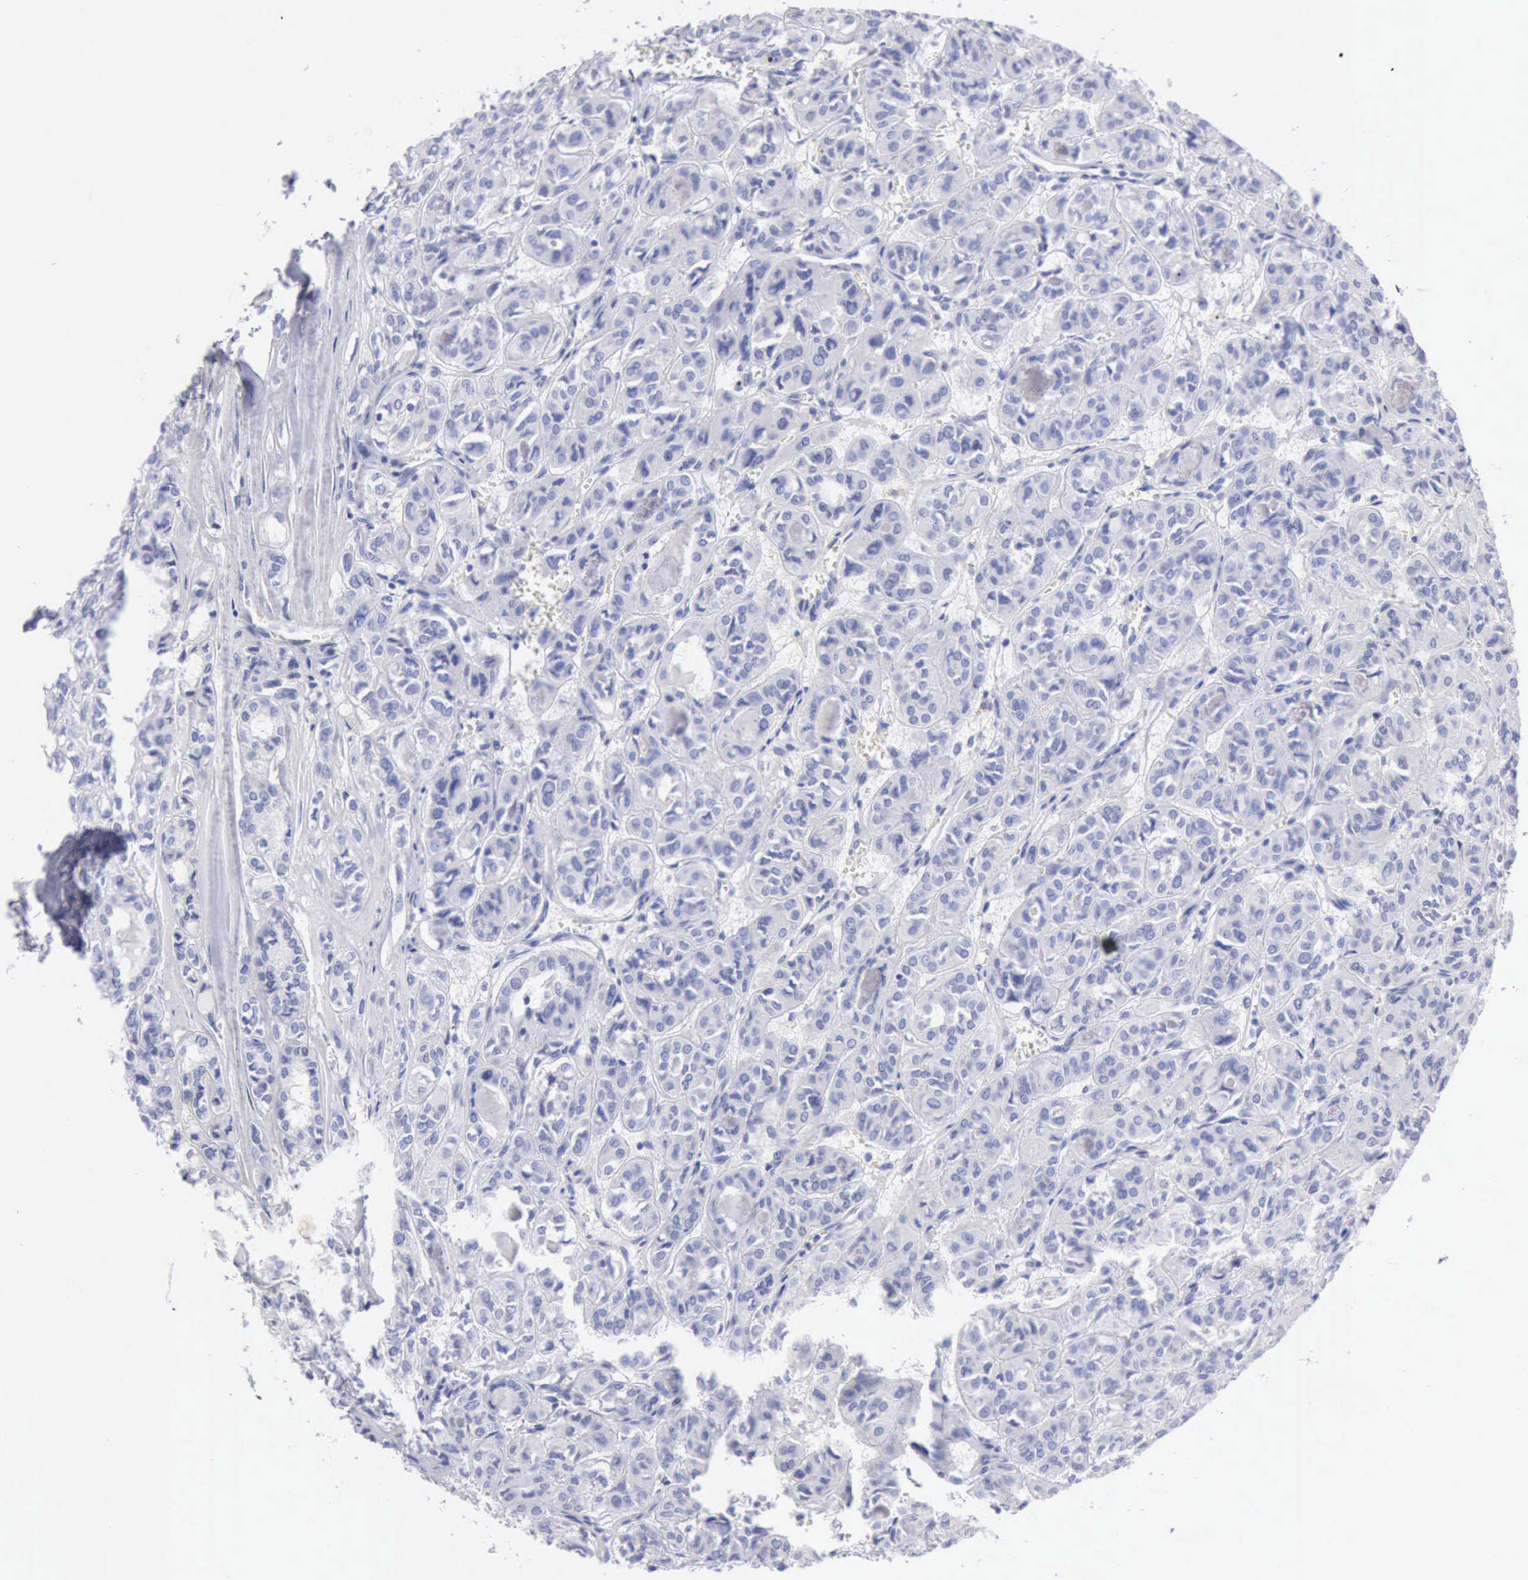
{"staining": {"intensity": "negative", "quantity": "none", "location": "none"}, "tissue": "thyroid cancer", "cell_type": "Tumor cells", "image_type": "cancer", "snomed": [{"axis": "morphology", "description": "Follicular adenoma carcinoma, NOS"}, {"axis": "topography", "description": "Thyroid gland"}], "caption": "Histopathology image shows no protein expression in tumor cells of thyroid cancer tissue.", "gene": "ANGEL1", "patient": {"sex": "female", "age": 71}}